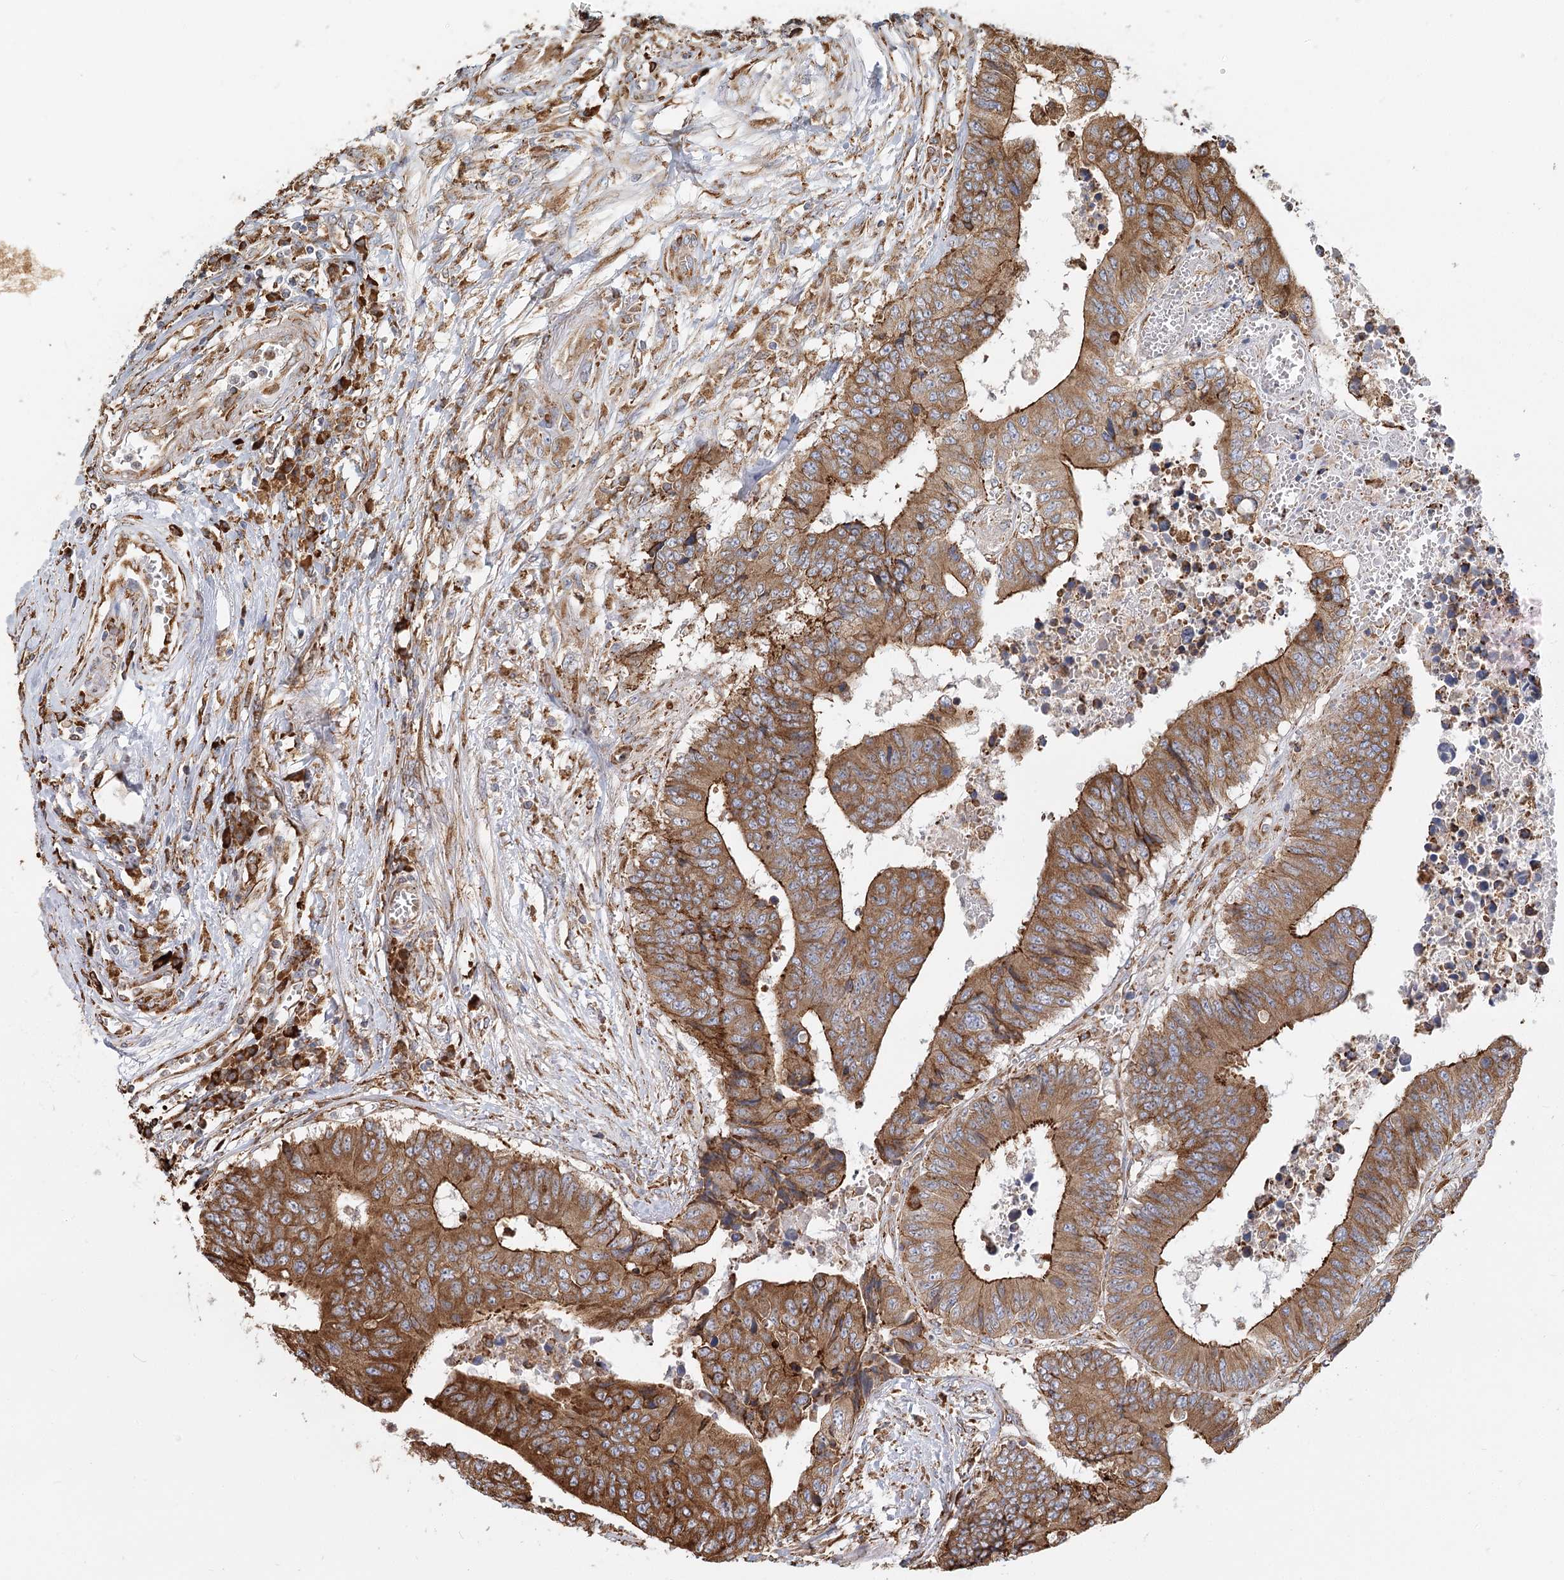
{"staining": {"intensity": "moderate", "quantity": ">75%", "location": "cytoplasmic/membranous"}, "tissue": "colorectal cancer", "cell_type": "Tumor cells", "image_type": "cancer", "snomed": [{"axis": "morphology", "description": "Adenocarcinoma, NOS"}, {"axis": "topography", "description": "Rectum"}], "caption": "Immunohistochemistry (IHC) photomicrograph of neoplastic tissue: colorectal cancer (adenocarcinoma) stained using immunohistochemistry demonstrates medium levels of moderate protein expression localized specifically in the cytoplasmic/membranous of tumor cells, appearing as a cytoplasmic/membranous brown color.", "gene": "TAS1R1", "patient": {"sex": "male", "age": 84}}